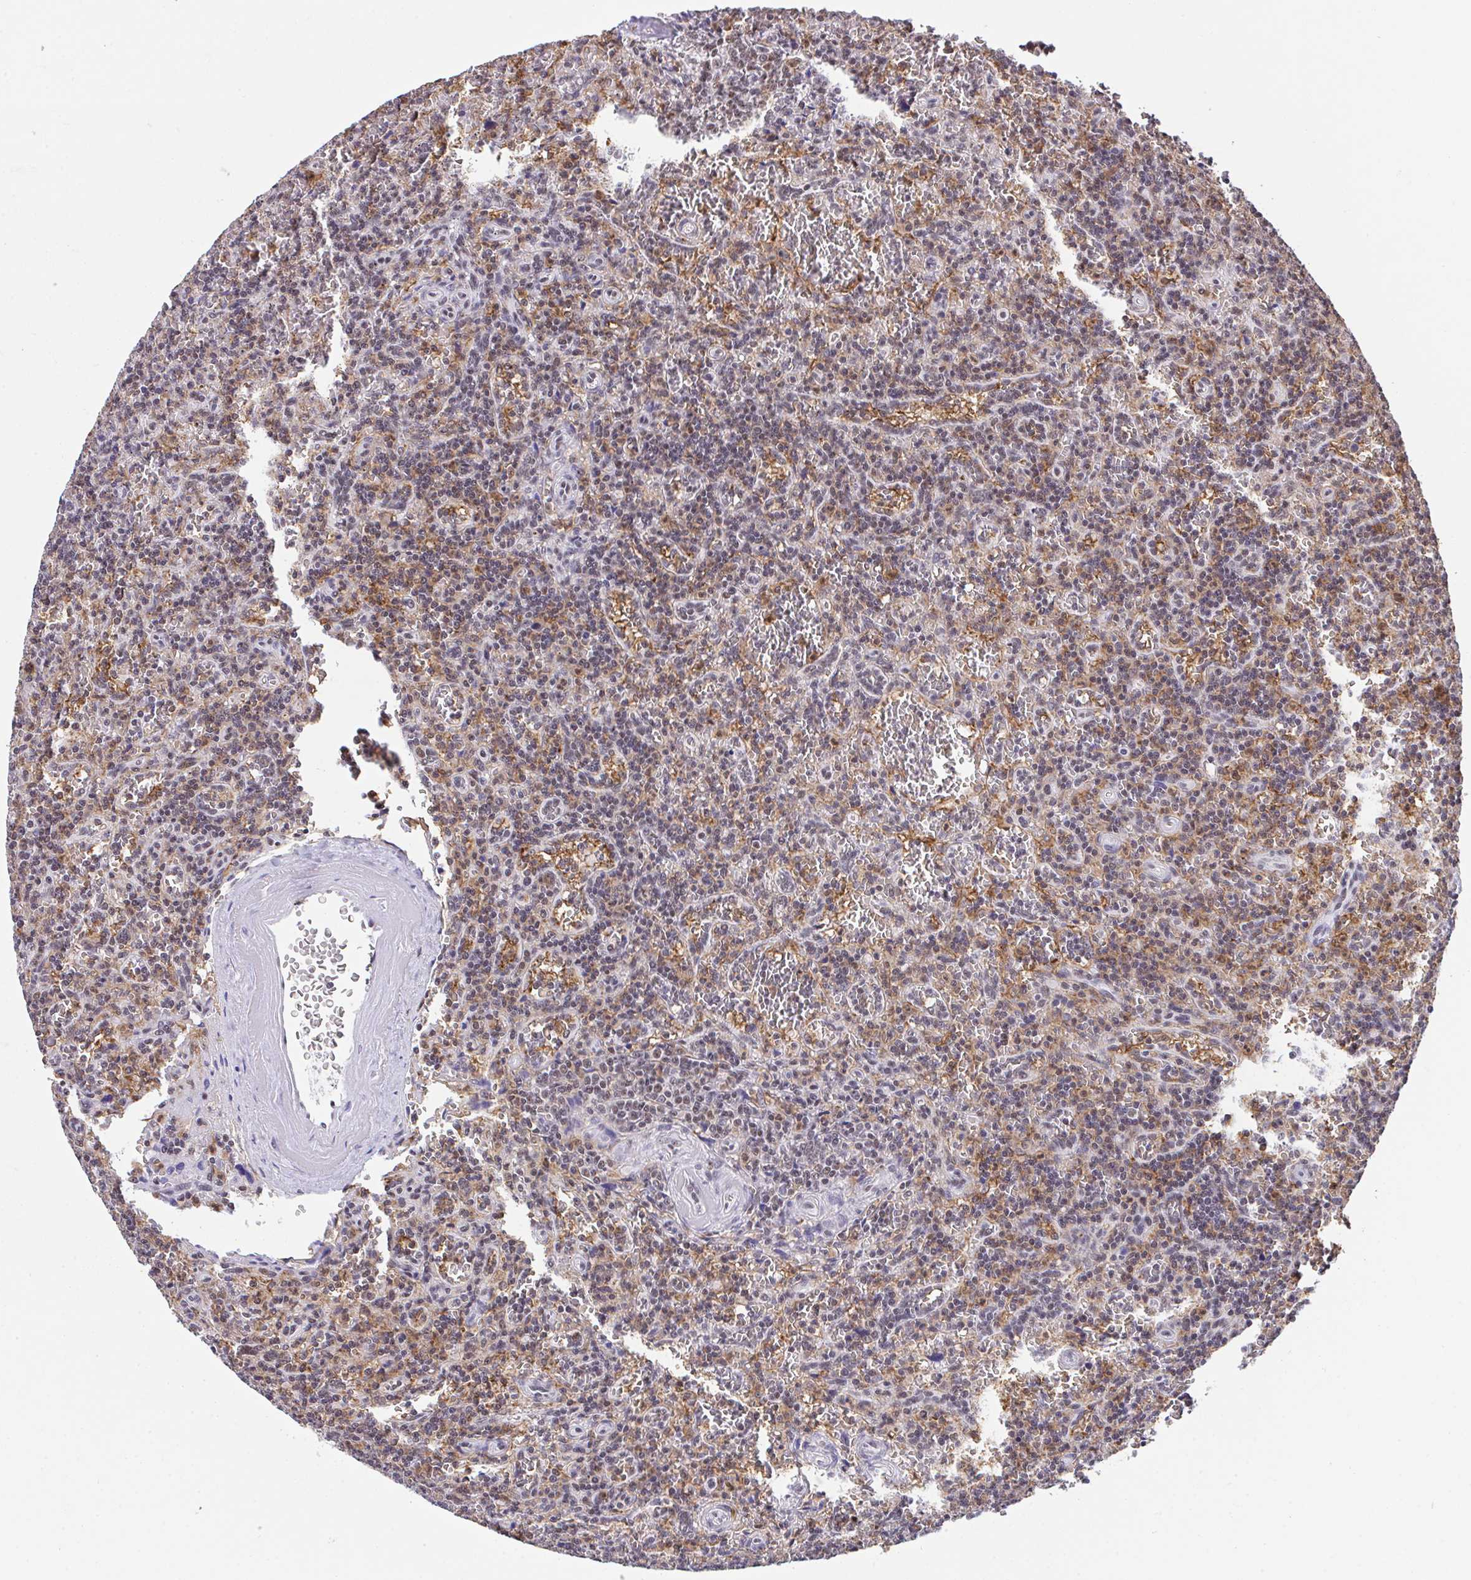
{"staining": {"intensity": "weak", "quantity": "25%-75%", "location": "nuclear"}, "tissue": "lymphoma", "cell_type": "Tumor cells", "image_type": "cancer", "snomed": [{"axis": "morphology", "description": "Malignant lymphoma, non-Hodgkin's type, Low grade"}, {"axis": "topography", "description": "Spleen"}], "caption": "This histopathology image demonstrates immunohistochemistry (IHC) staining of lymphoma, with low weak nuclear expression in about 25%-75% of tumor cells.", "gene": "OR6K3", "patient": {"sex": "male", "age": 73}}